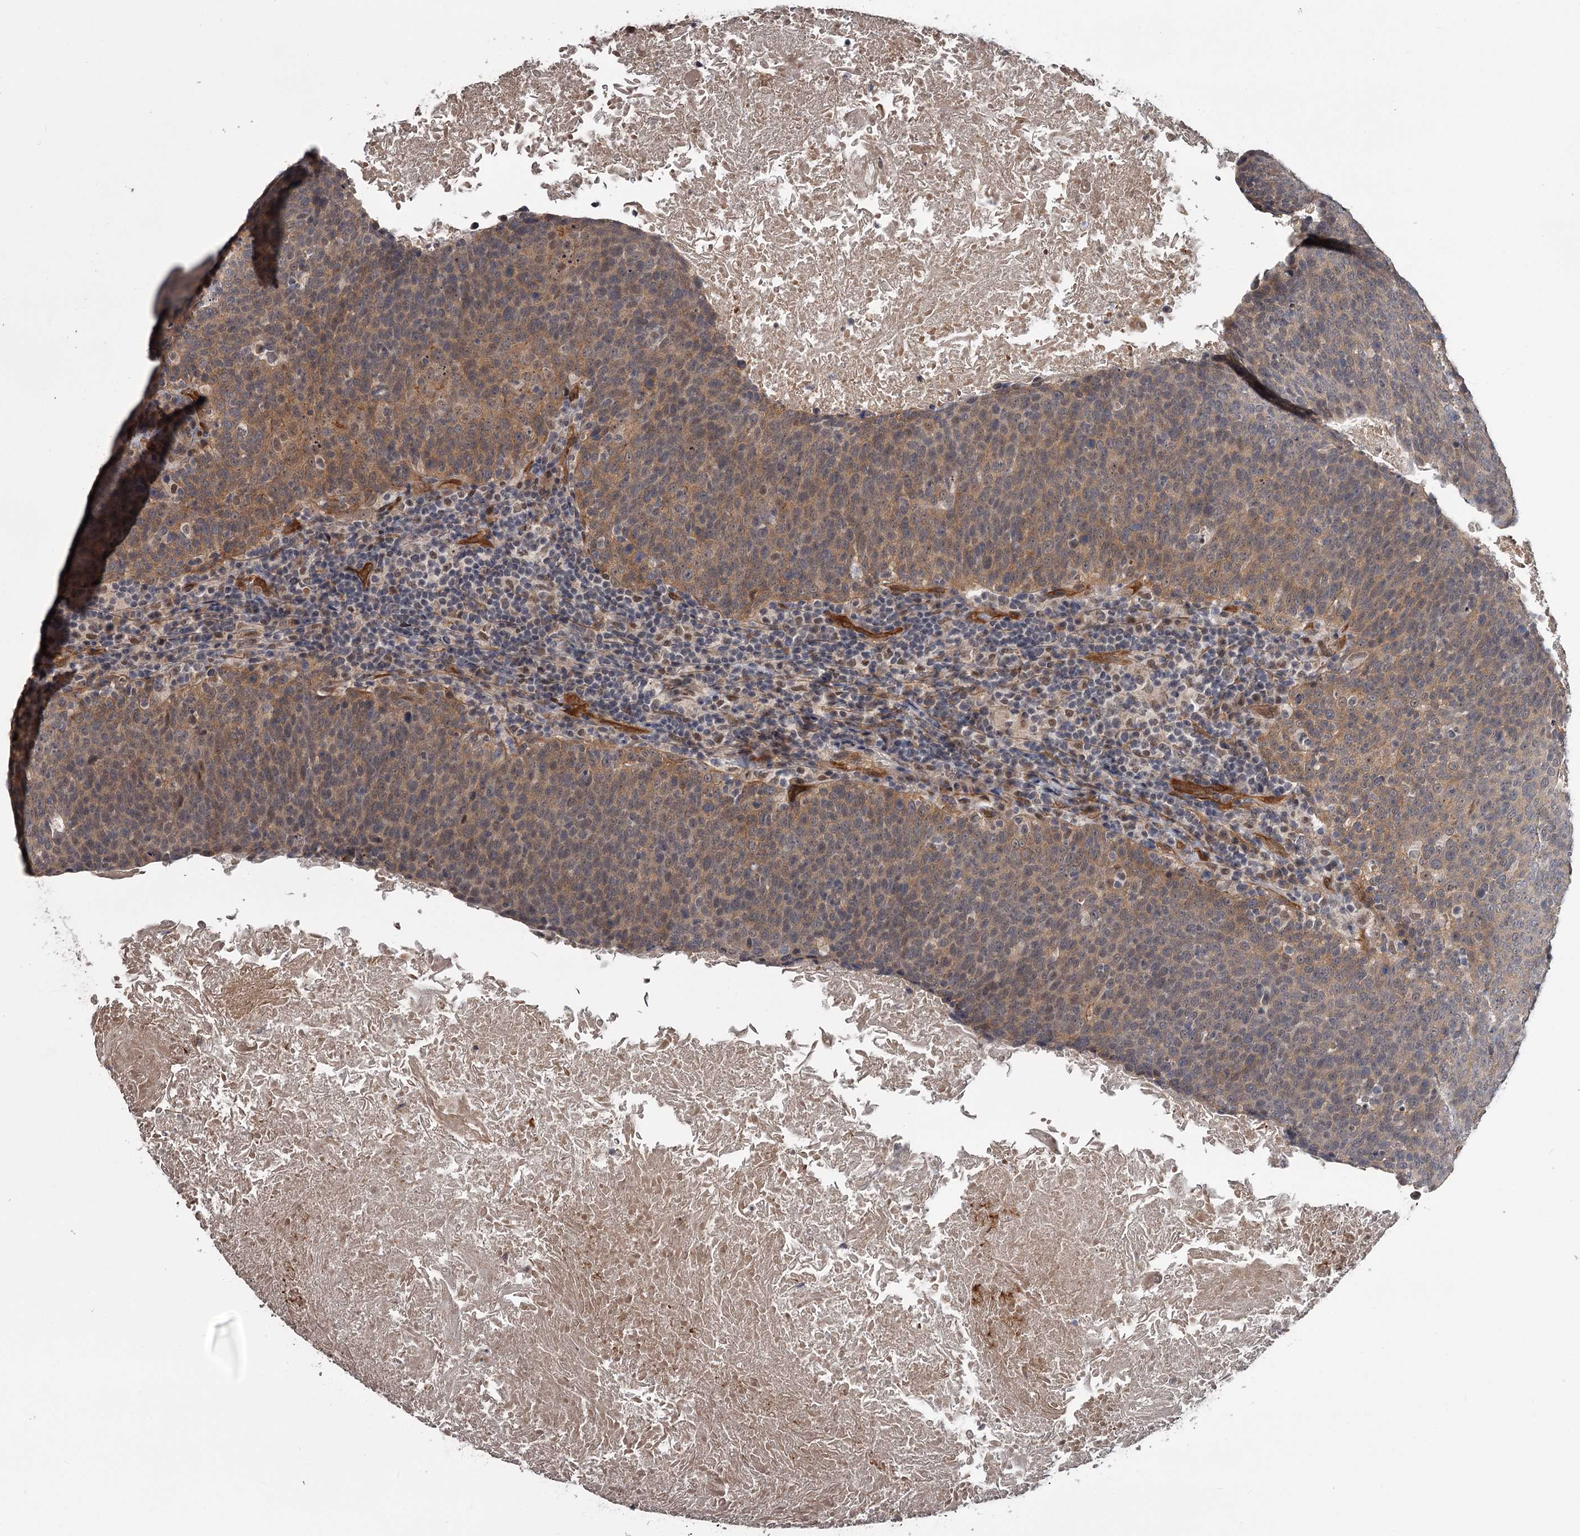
{"staining": {"intensity": "weak", "quantity": "25%-75%", "location": "cytoplasmic/membranous"}, "tissue": "head and neck cancer", "cell_type": "Tumor cells", "image_type": "cancer", "snomed": [{"axis": "morphology", "description": "Squamous cell carcinoma, NOS"}, {"axis": "morphology", "description": "Squamous cell carcinoma, metastatic, NOS"}, {"axis": "topography", "description": "Lymph node"}, {"axis": "topography", "description": "Head-Neck"}], "caption": "Protein staining of head and neck cancer tissue displays weak cytoplasmic/membranous staining in approximately 25%-75% of tumor cells.", "gene": "CDC42EP2", "patient": {"sex": "male", "age": 62}}